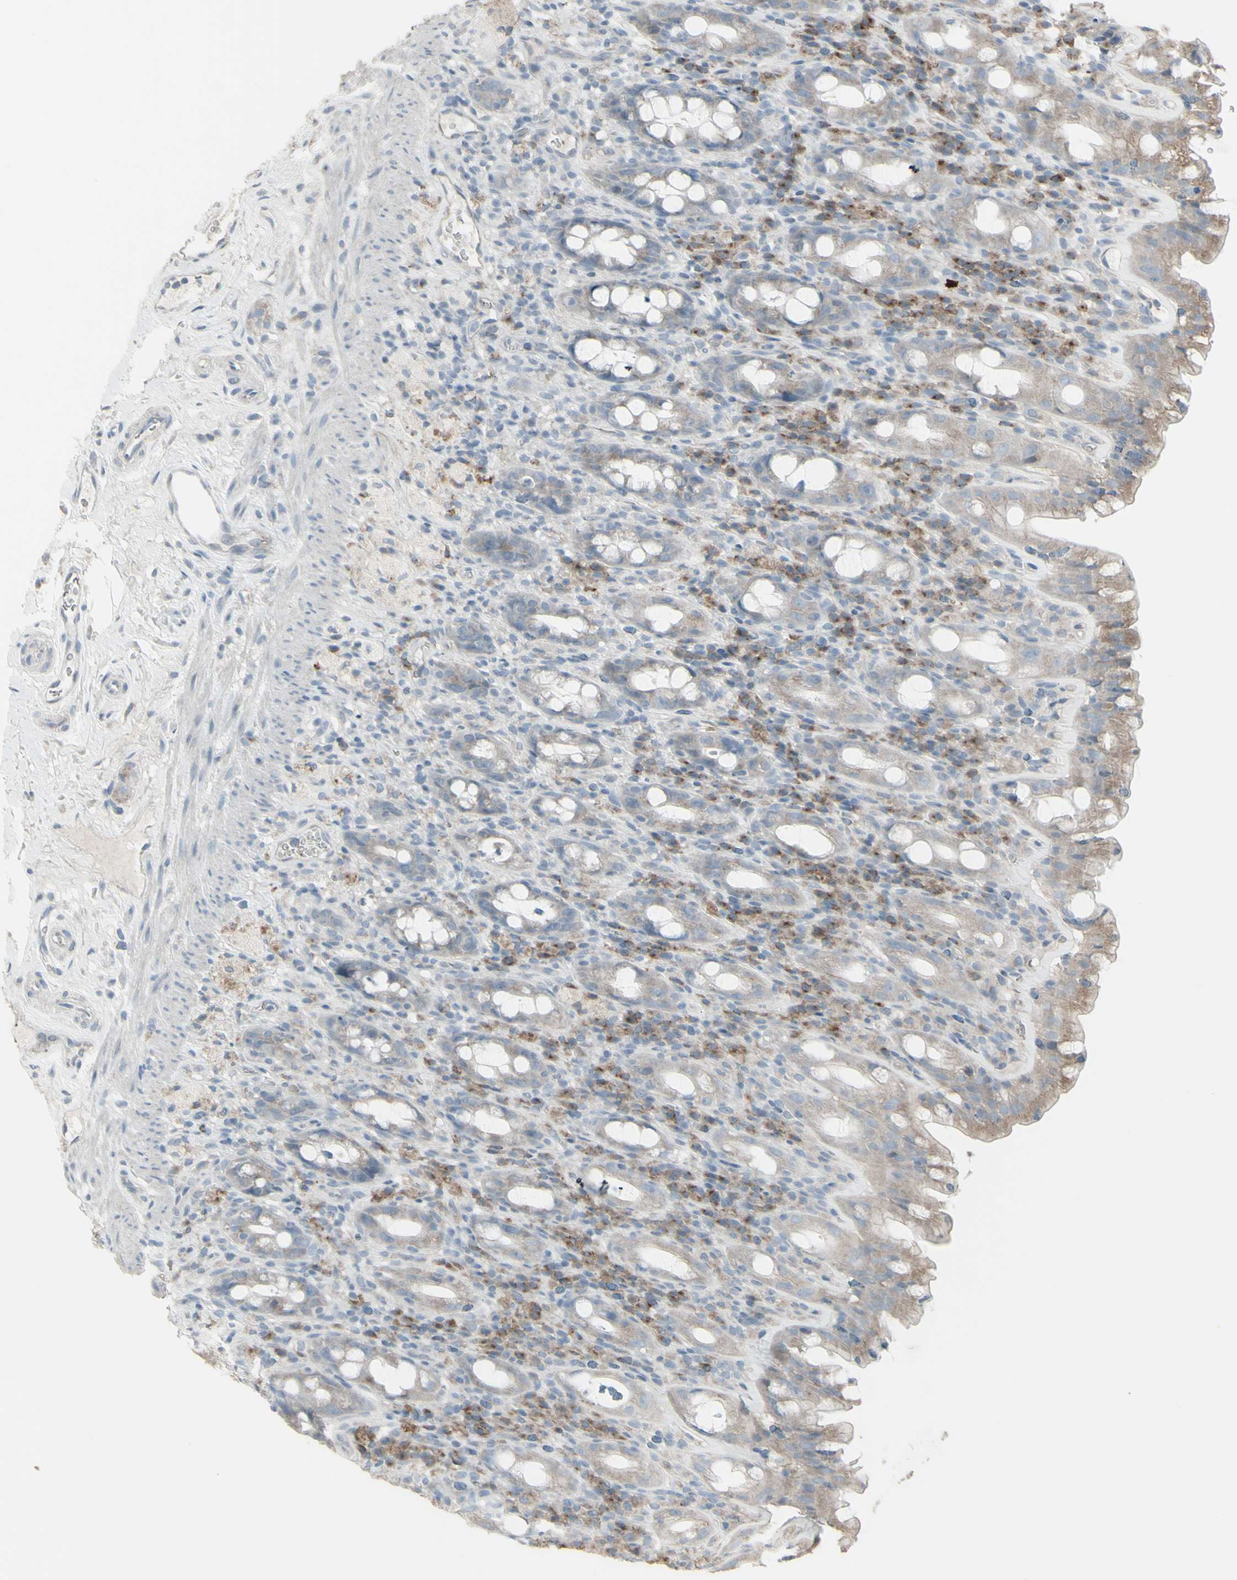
{"staining": {"intensity": "weak", "quantity": "25%-75%", "location": "cytoplasmic/membranous"}, "tissue": "rectum", "cell_type": "Glandular cells", "image_type": "normal", "snomed": [{"axis": "morphology", "description": "Normal tissue, NOS"}, {"axis": "topography", "description": "Rectum"}], "caption": "Immunohistochemical staining of benign human rectum demonstrates 25%-75% levels of weak cytoplasmic/membranous protein positivity in about 25%-75% of glandular cells.", "gene": "CD79B", "patient": {"sex": "male", "age": 44}}